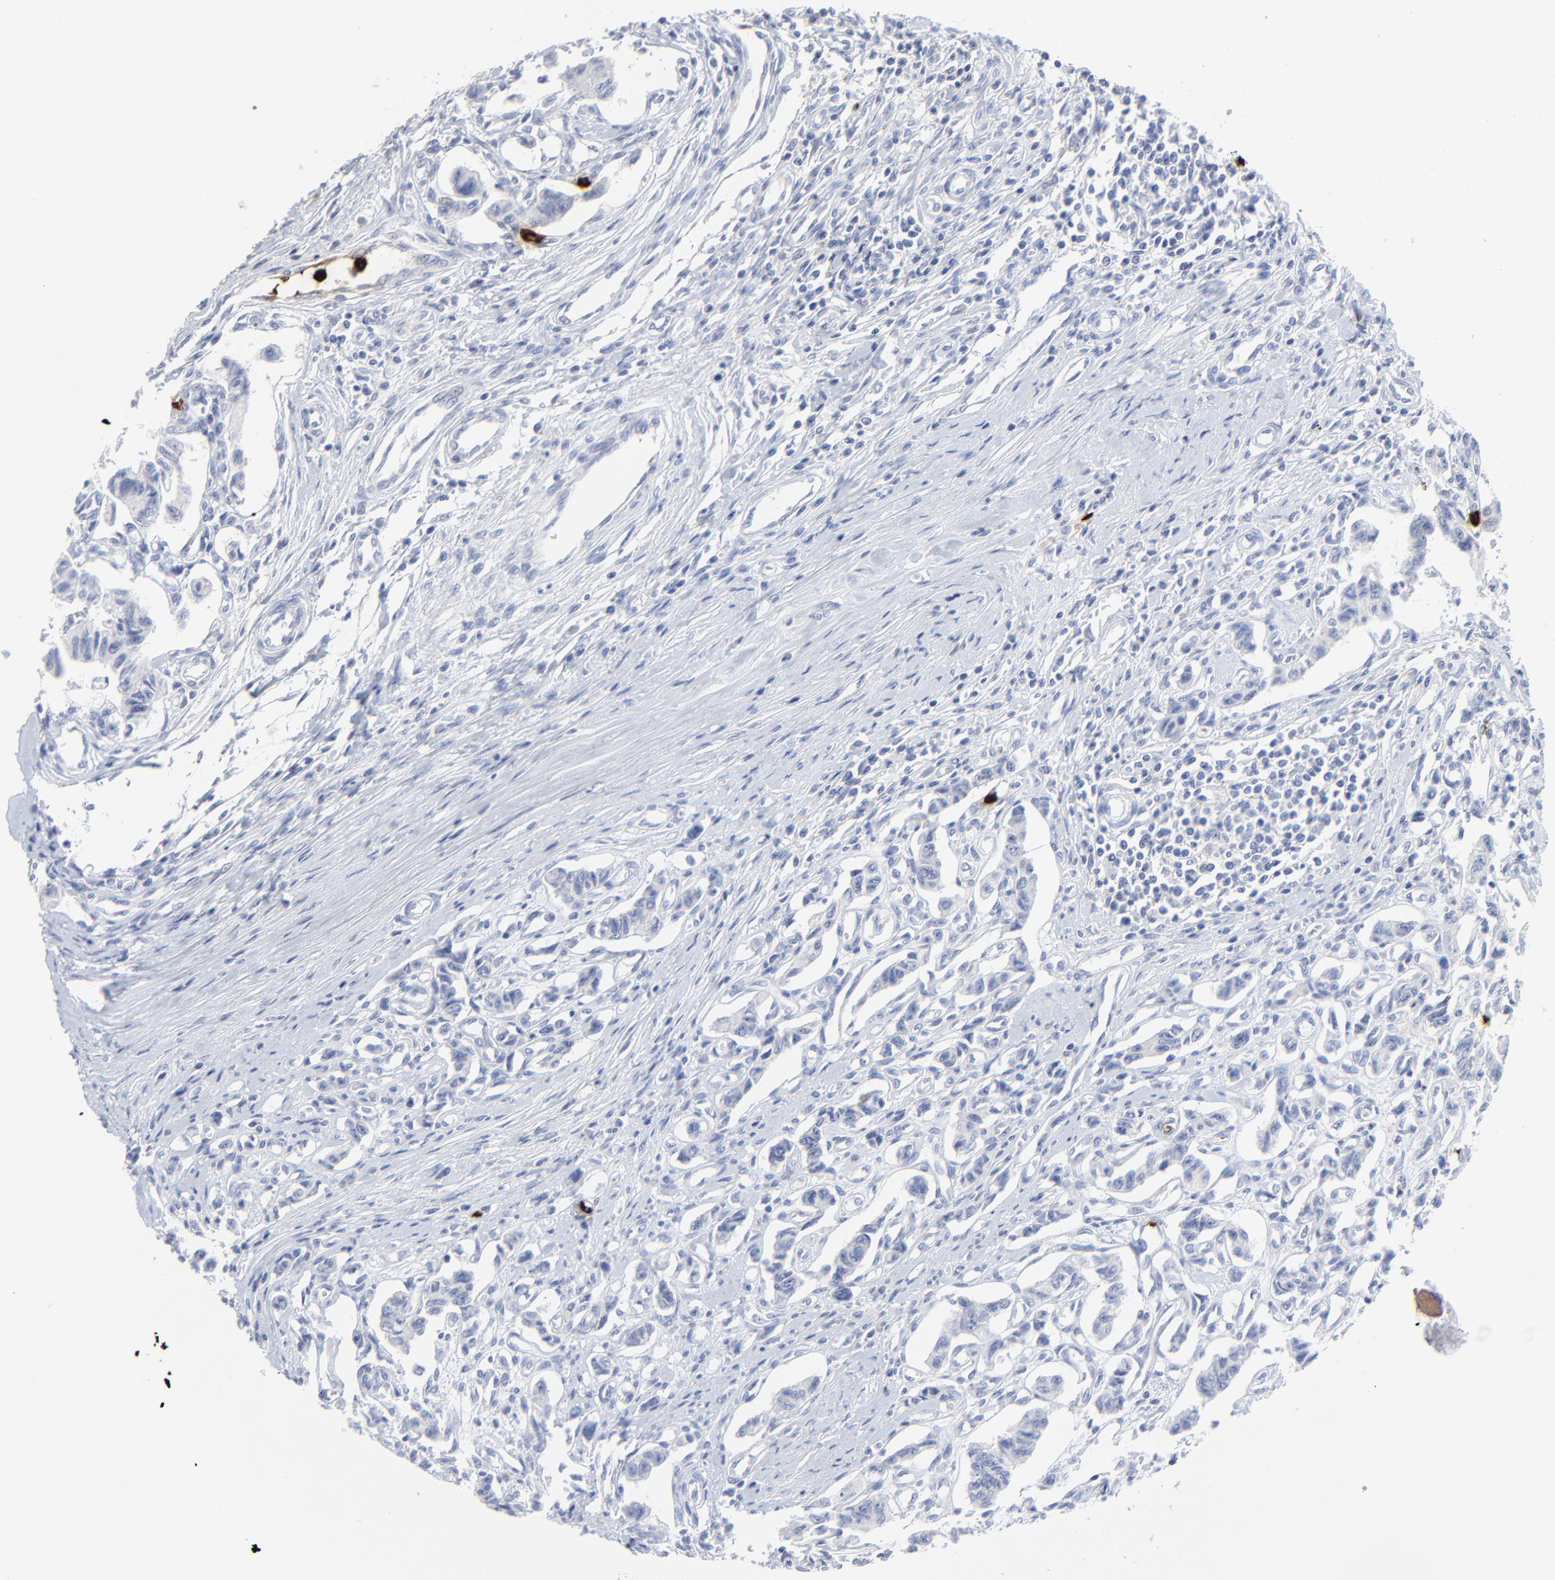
{"staining": {"intensity": "negative", "quantity": "none", "location": "none"}, "tissue": "renal cancer", "cell_type": "Tumor cells", "image_type": "cancer", "snomed": [{"axis": "morphology", "description": "Carcinoid, malignant, NOS"}, {"axis": "topography", "description": "Kidney"}], "caption": "DAB immunohistochemical staining of malignant carcinoid (renal) shows no significant expression in tumor cells.", "gene": "LCN2", "patient": {"sex": "female", "age": 41}}